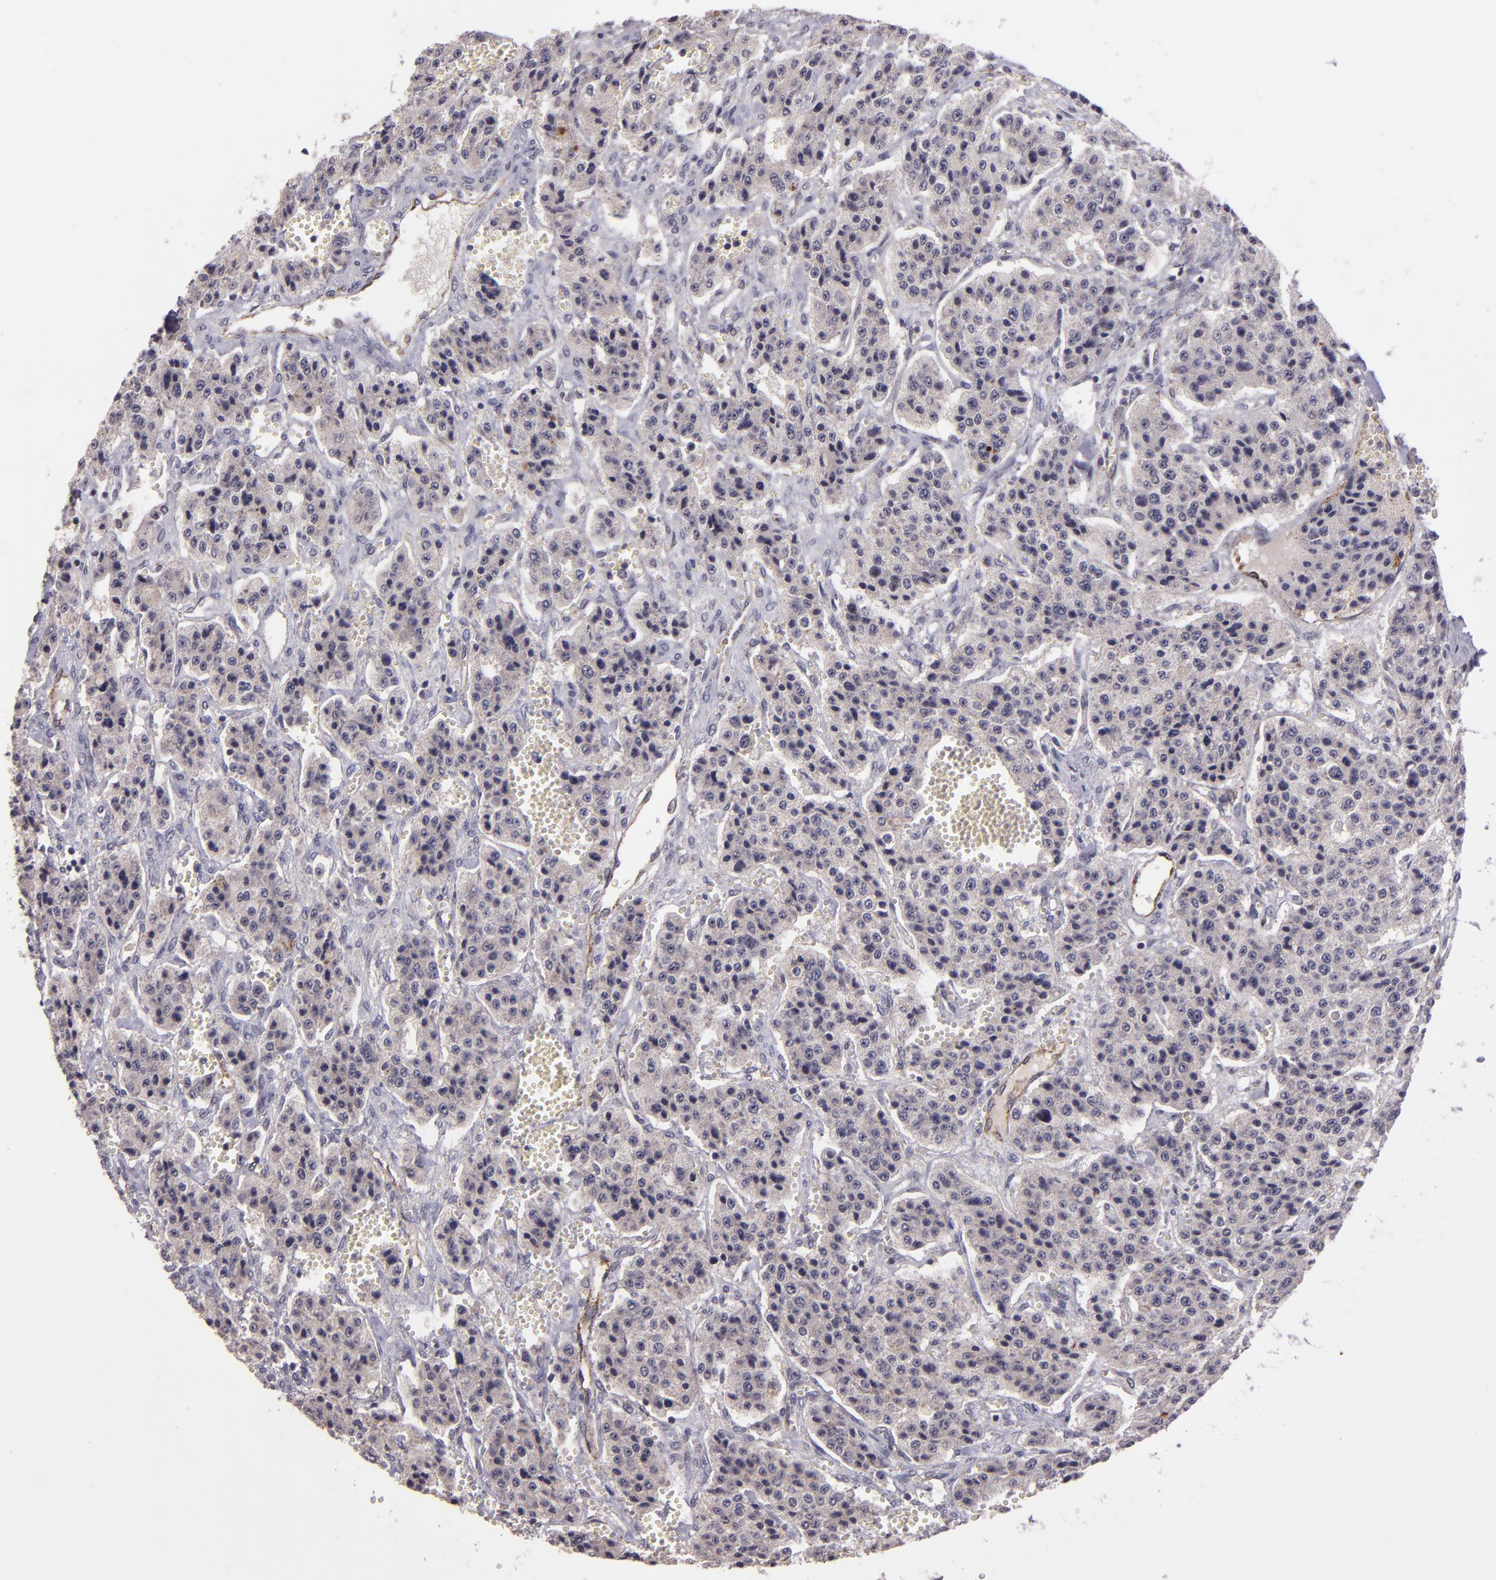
{"staining": {"intensity": "weak", "quantity": ">75%", "location": "cytoplasmic/membranous"}, "tissue": "carcinoid", "cell_type": "Tumor cells", "image_type": "cancer", "snomed": [{"axis": "morphology", "description": "Carcinoid, malignant, NOS"}, {"axis": "topography", "description": "Small intestine"}], "caption": "Carcinoid stained for a protein (brown) demonstrates weak cytoplasmic/membranous positive staining in about >75% of tumor cells.", "gene": "TAF7L", "patient": {"sex": "male", "age": 52}}